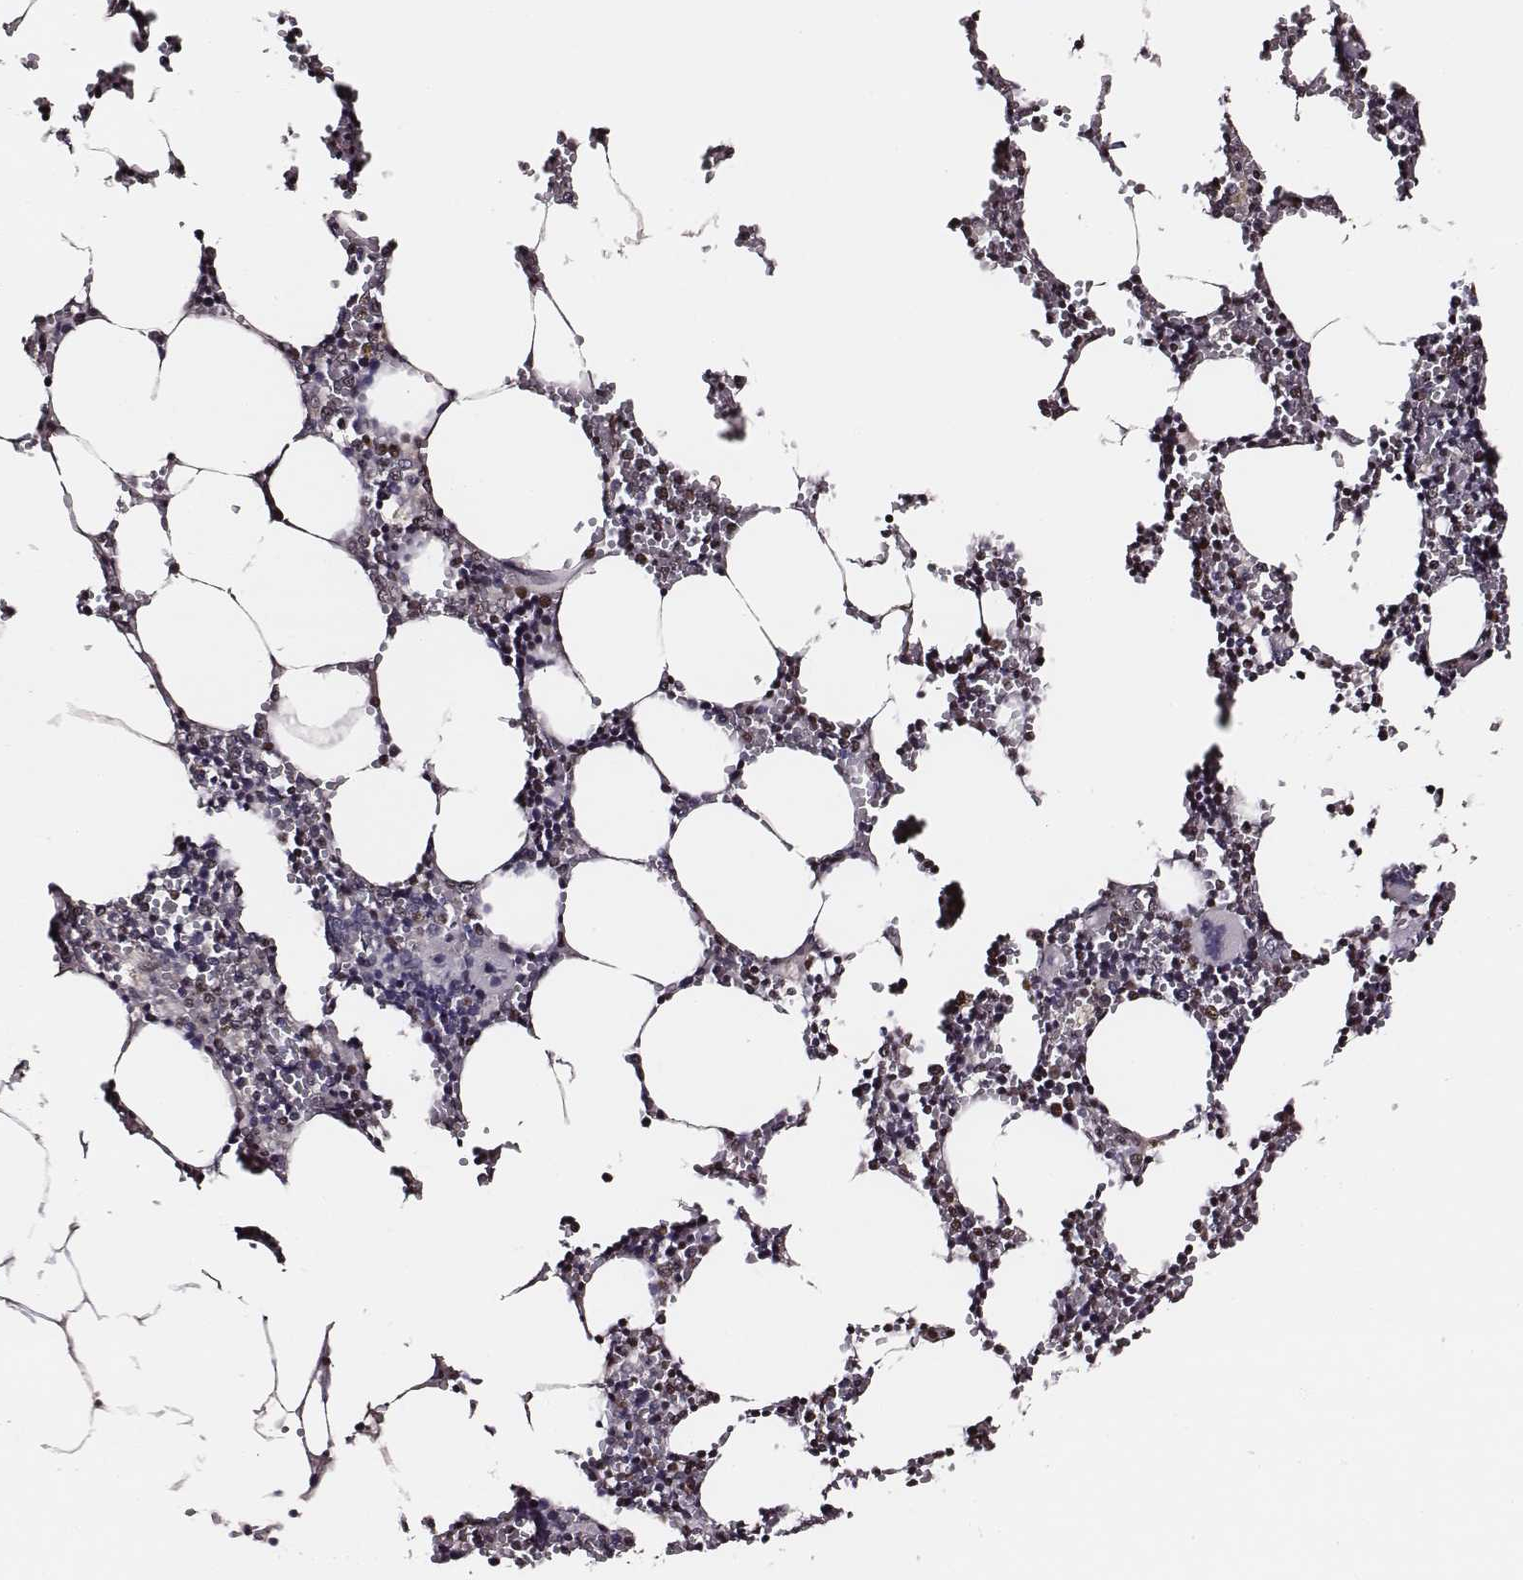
{"staining": {"intensity": "strong", "quantity": "25%-75%", "location": "cytoplasmic/membranous"}, "tissue": "bone marrow", "cell_type": "Hematopoietic cells", "image_type": "normal", "snomed": [{"axis": "morphology", "description": "Normal tissue, NOS"}, {"axis": "topography", "description": "Bone marrow"}], "caption": "Approximately 25%-75% of hematopoietic cells in unremarkable bone marrow show strong cytoplasmic/membranous protein staining as visualized by brown immunohistochemical staining.", "gene": "PPARA", "patient": {"sex": "male", "age": 54}}